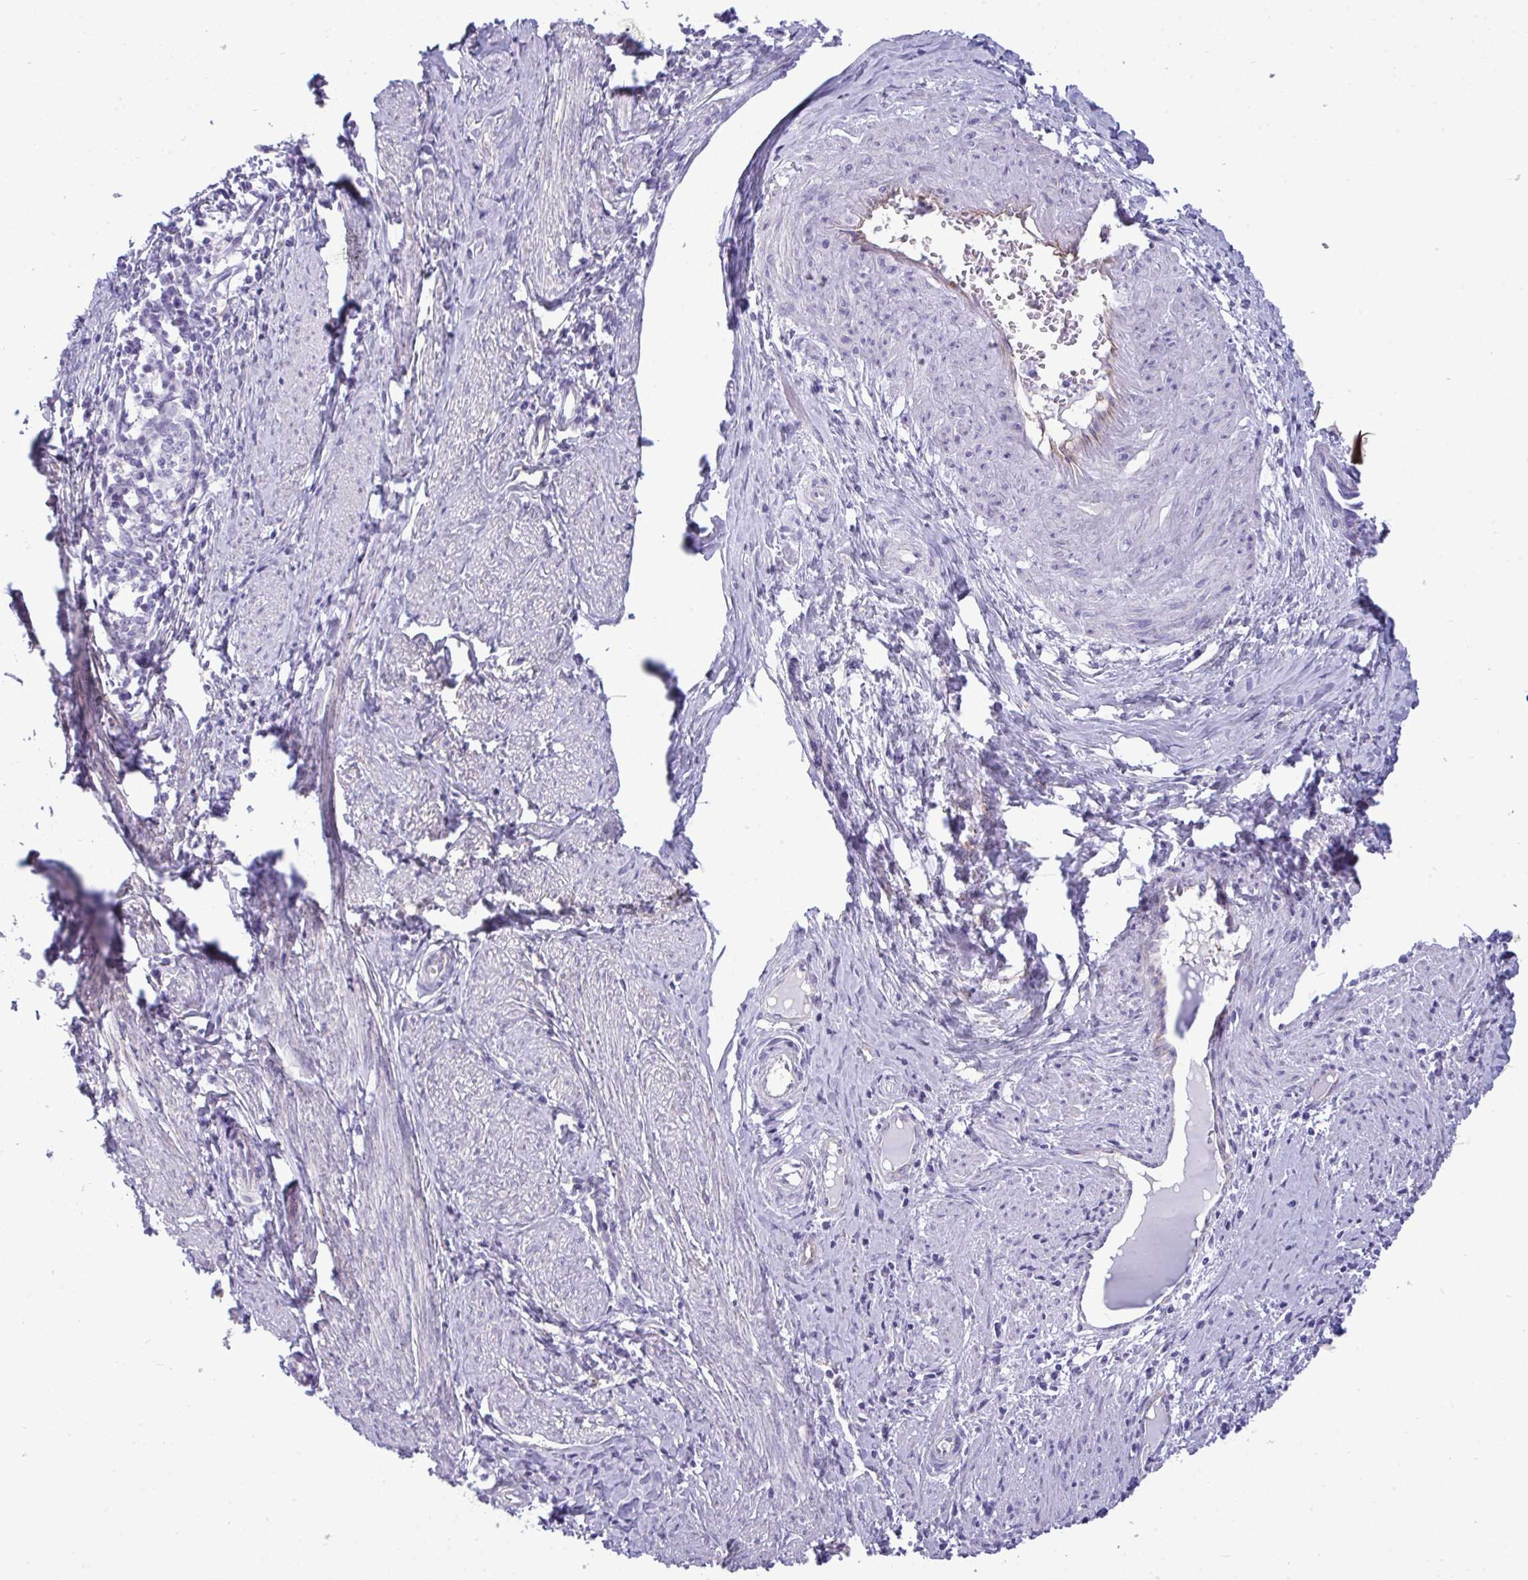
{"staining": {"intensity": "negative", "quantity": "none", "location": "none"}, "tissue": "cervical cancer", "cell_type": "Tumor cells", "image_type": "cancer", "snomed": [{"axis": "morphology", "description": "Adenocarcinoma, NOS"}, {"axis": "topography", "description": "Cervix"}], "caption": "Cervical cancer was stained to show a protein in brown. There is no significant expression in tumor cells.", "gene": "MYH10", "patient": {"sex": "female", "age": 36}}